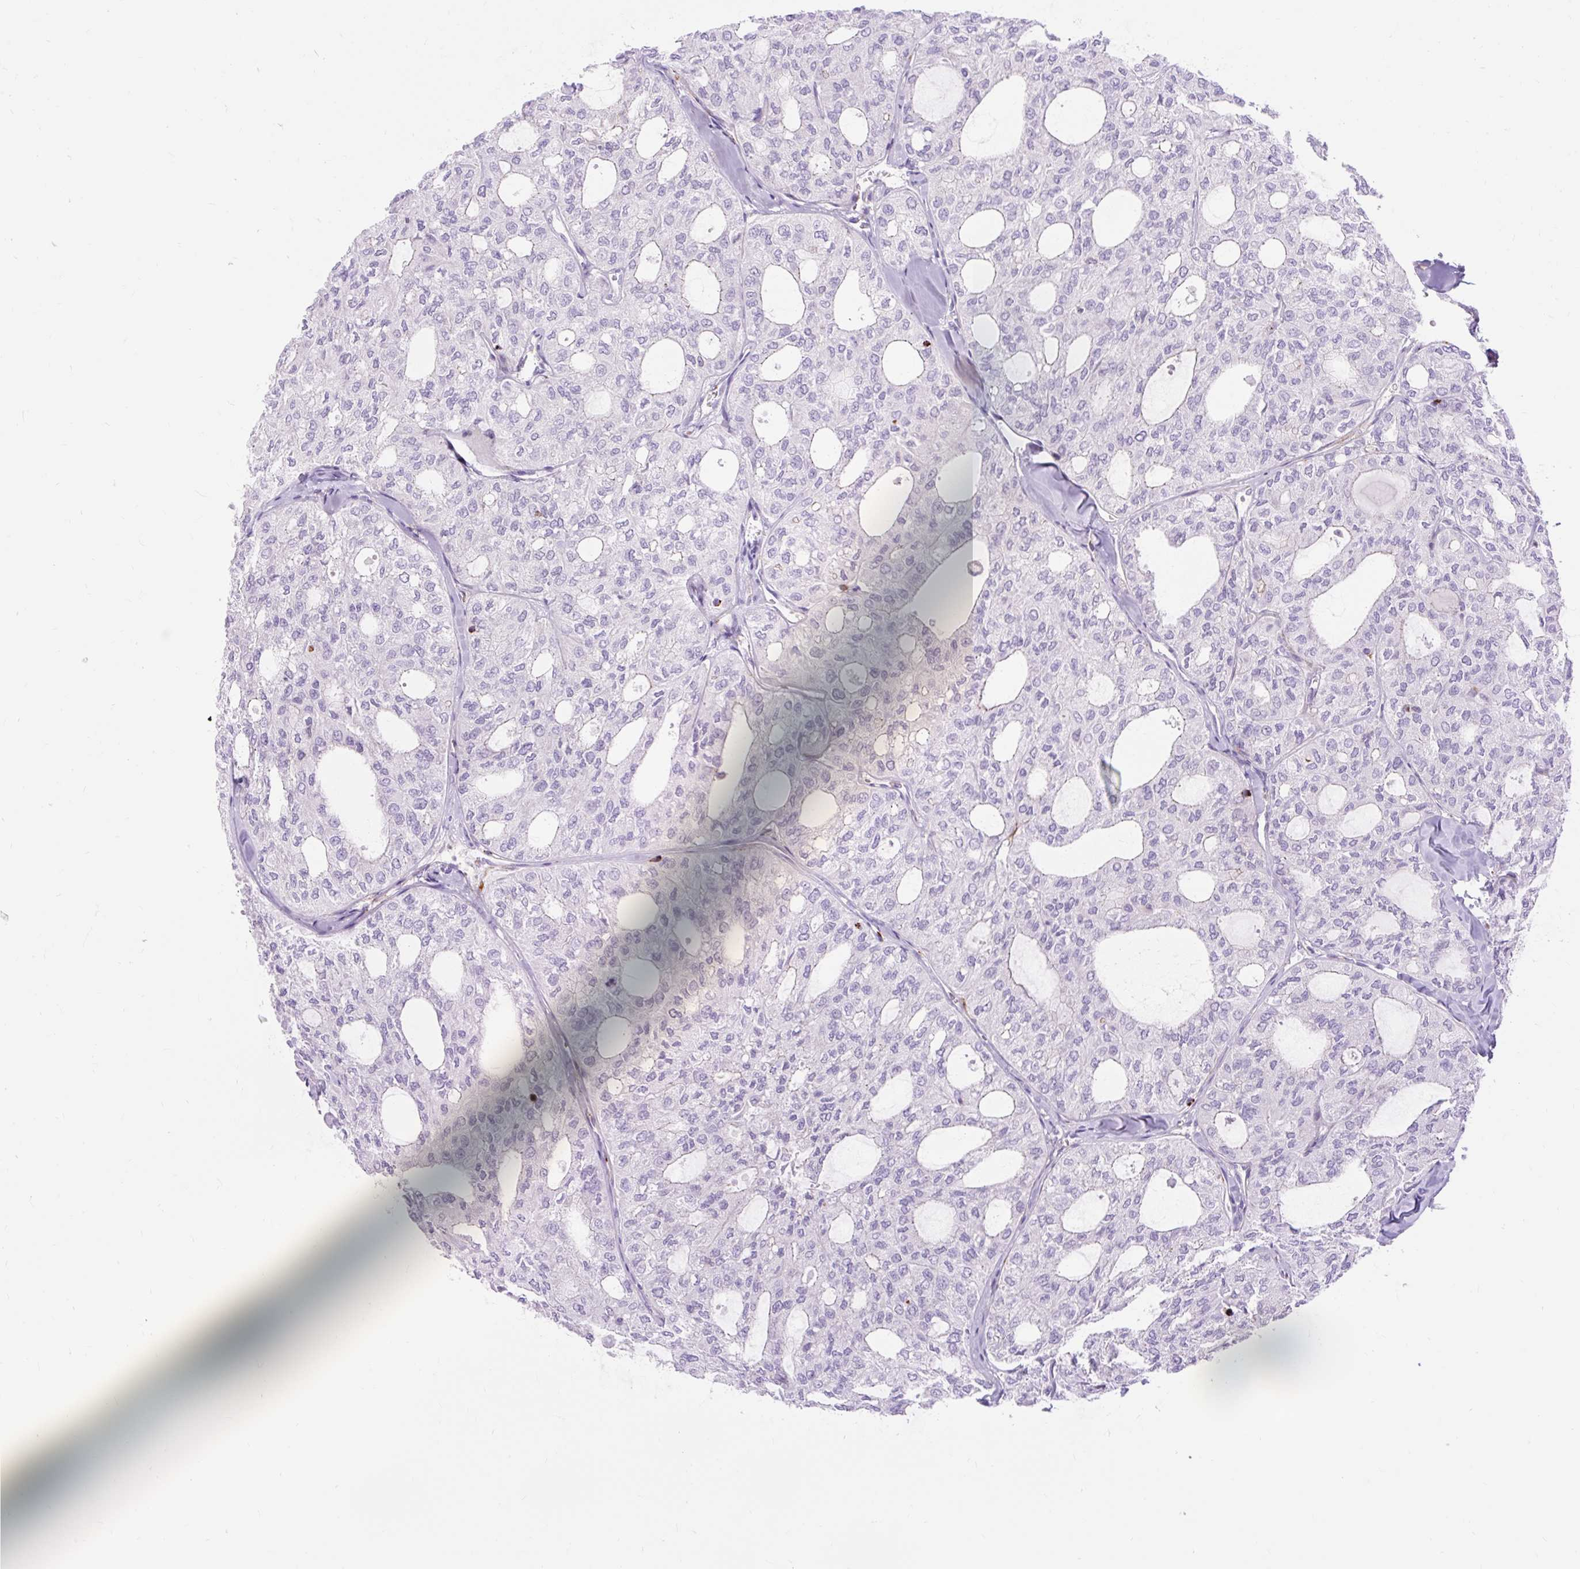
{"staining": {"intensity": "negative", "quantity": "none", "location": "none"}, "tissue": "thyroid cancer", "cell_type": "Tumor cells", "image_type": "cancer", "snomed": [{"axis": "morphology", "description": "Follicular adenoma carcinoma, NOS"}, {"axis": "topography", "description": "Thyroid gland"}], "caption": "High power microscopy micrograph of an IHC micrograph of thyroid follicular adenoma carcinoma, revealing no significant staining in tumor cells. (Brightfield microscopy of DAB immunohistochemistry at high magnification).", "gene": "CORO7-PAM16", "patient": {"sex": "male", "age": 75}}